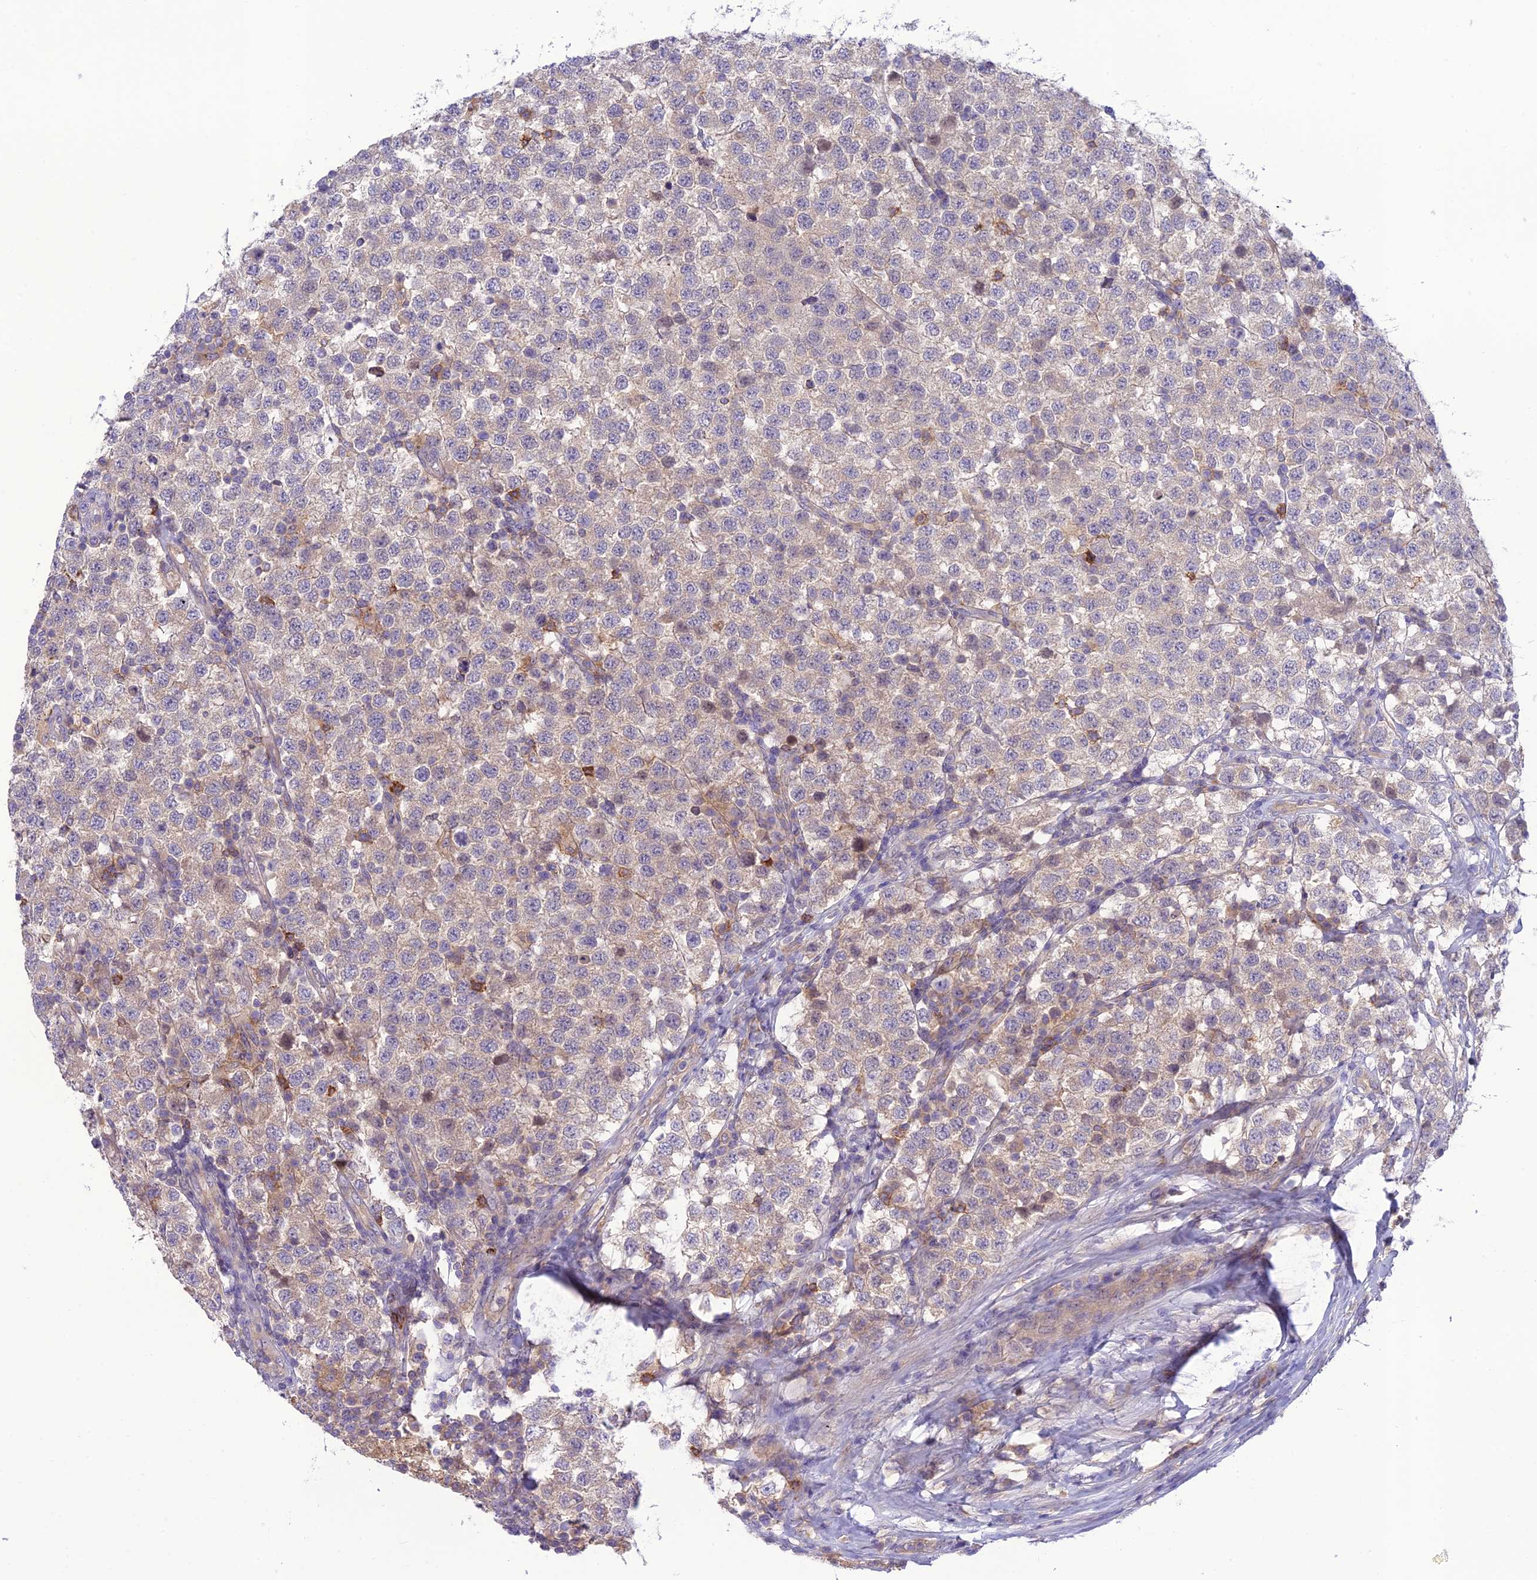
{"staining": {"intensity": "negative", "quantity": "none", "location": "none"}, "tissue": "testis cancer", "cell_type": "Tumor cells", "image_type": "cancer", "snomed": [{"axis": "morphology", "description": "Seminoma, NOS"}, {"axis": "topography", "description": "Testis"}], "caption": "Protein analysis of seminoma (testis) shows no significant positivity in tumor cells.", "gene": "ITGAE", "patient": {"sex": "male", "age": 34}}